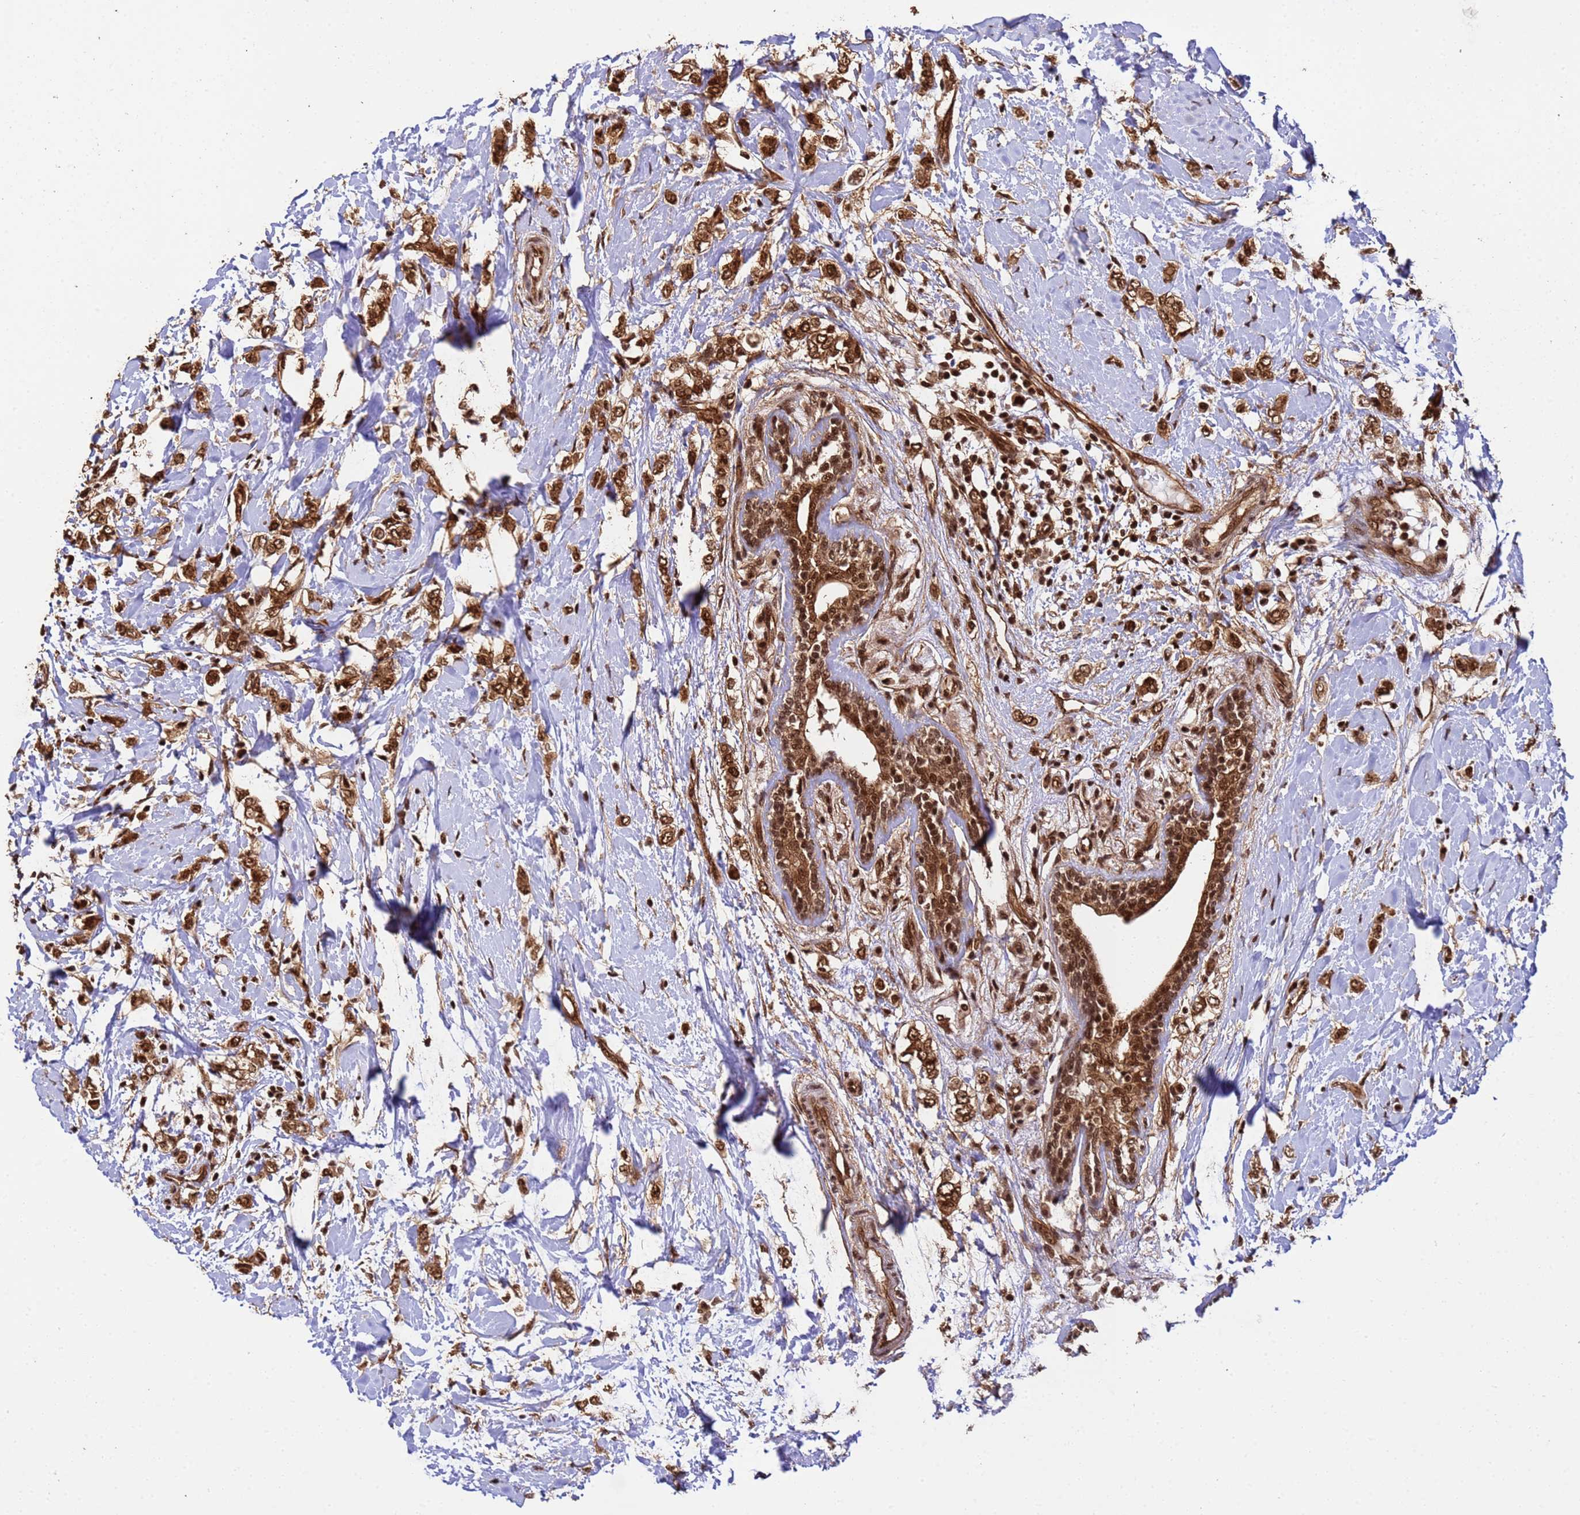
{"staining": {"intensity": "strong", "quantity": ">75%", "location": "cytoplasmic/membranous,nuclear"}, "tissue": "breast cancer", "cell_type": "Tumor cells", "image_type": "cancer", "snomed": [{"axis": "morphology", "description": "Normal tissue, NOS"}, {"axis": "morphology", "description": "Lobular carcinoma"}, {"axis": "topography", "description": "Breast"}], "caption": "This is a histology image of IHC staining of breast cancer, which shows strong staining in the cytoplasmic/membranous and nuclear of tumor cells.", "gene": "SYF2", "patient": {"sex": "female", "age": 47}}